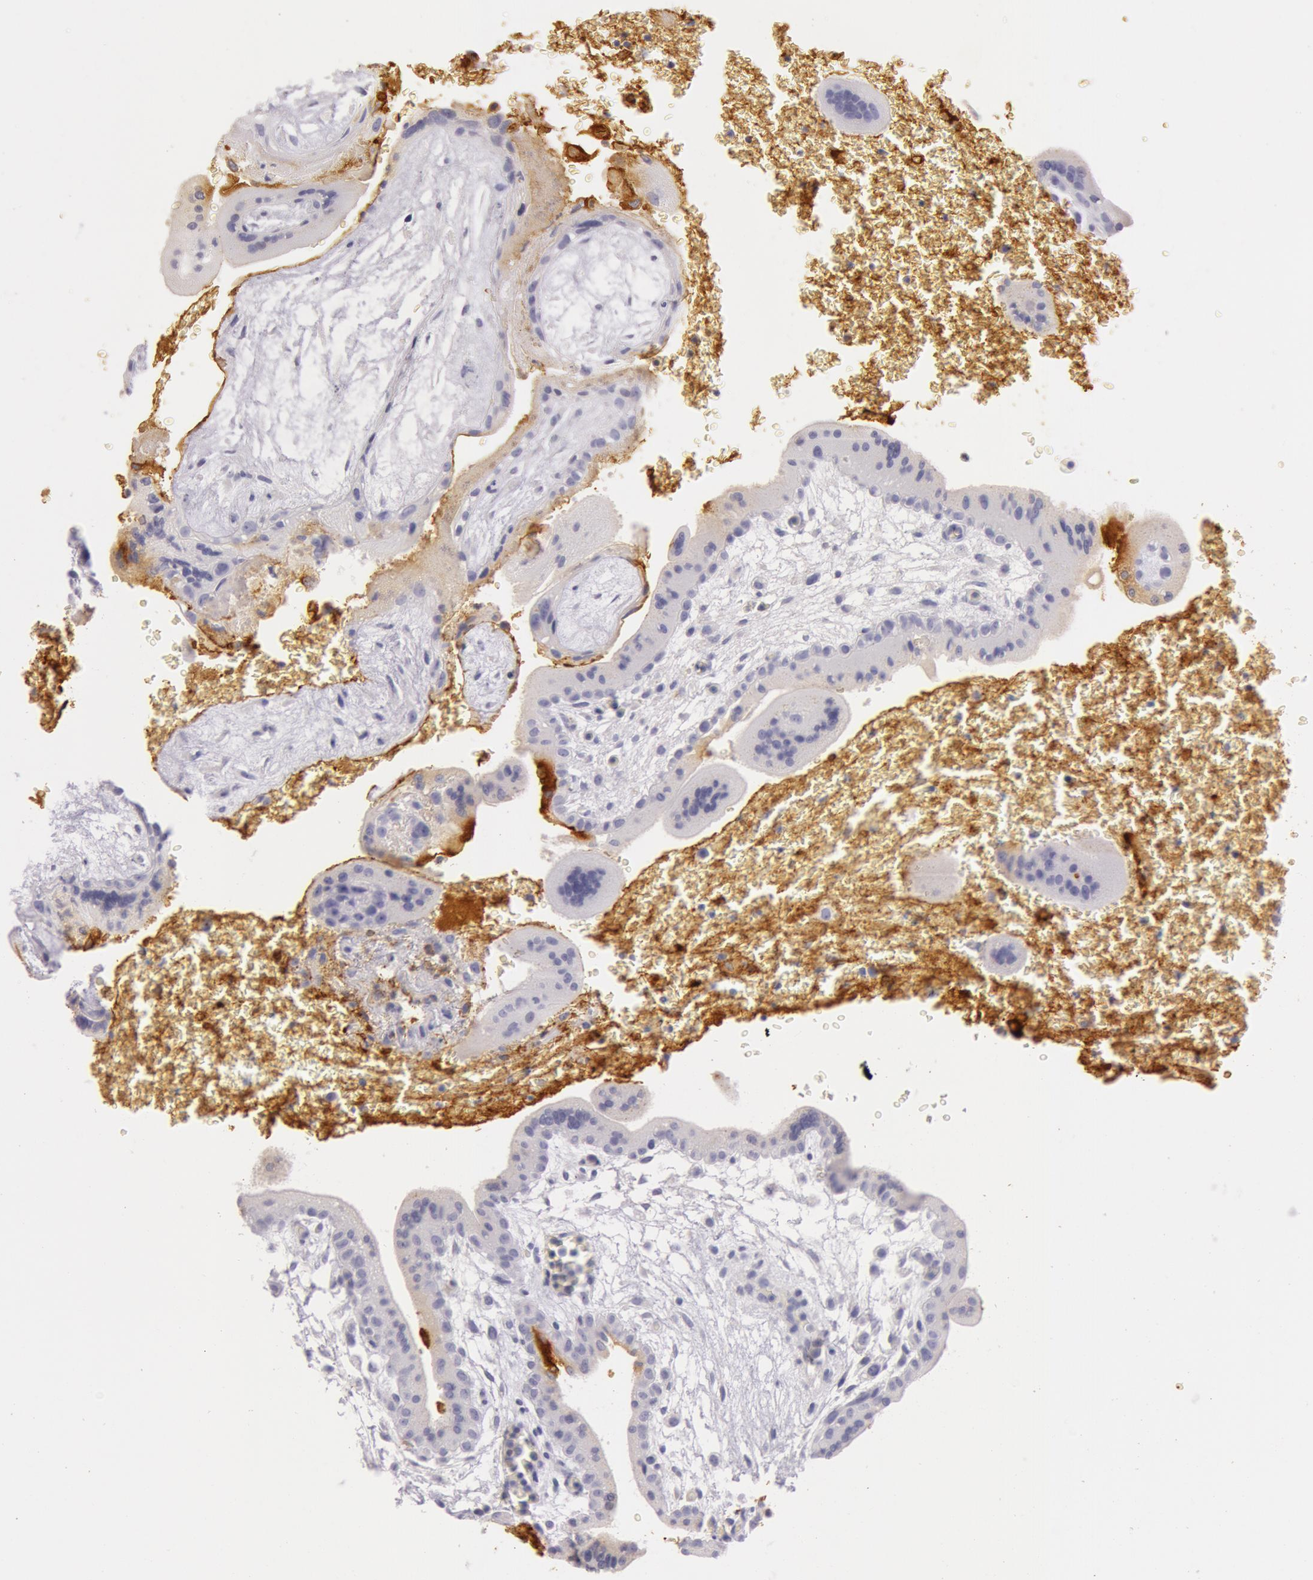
{"staining": {"intensity": "negative", "quantity": "none", "location": "none"}, "tissue": "placenta", "cell_type": "Decidual cells", "image_type": "normal", "snomed": [{"axis": "morphology", "description": "Normal tissue, NOS"}, {"axis": "topography", "description": "Placenta"}], "caption": "This is a image of IHC staining of normal placenta, which shows no expression in decidual cells.", "gene": "C4BPA", "patient": {"sex": "female", "age": 35}}